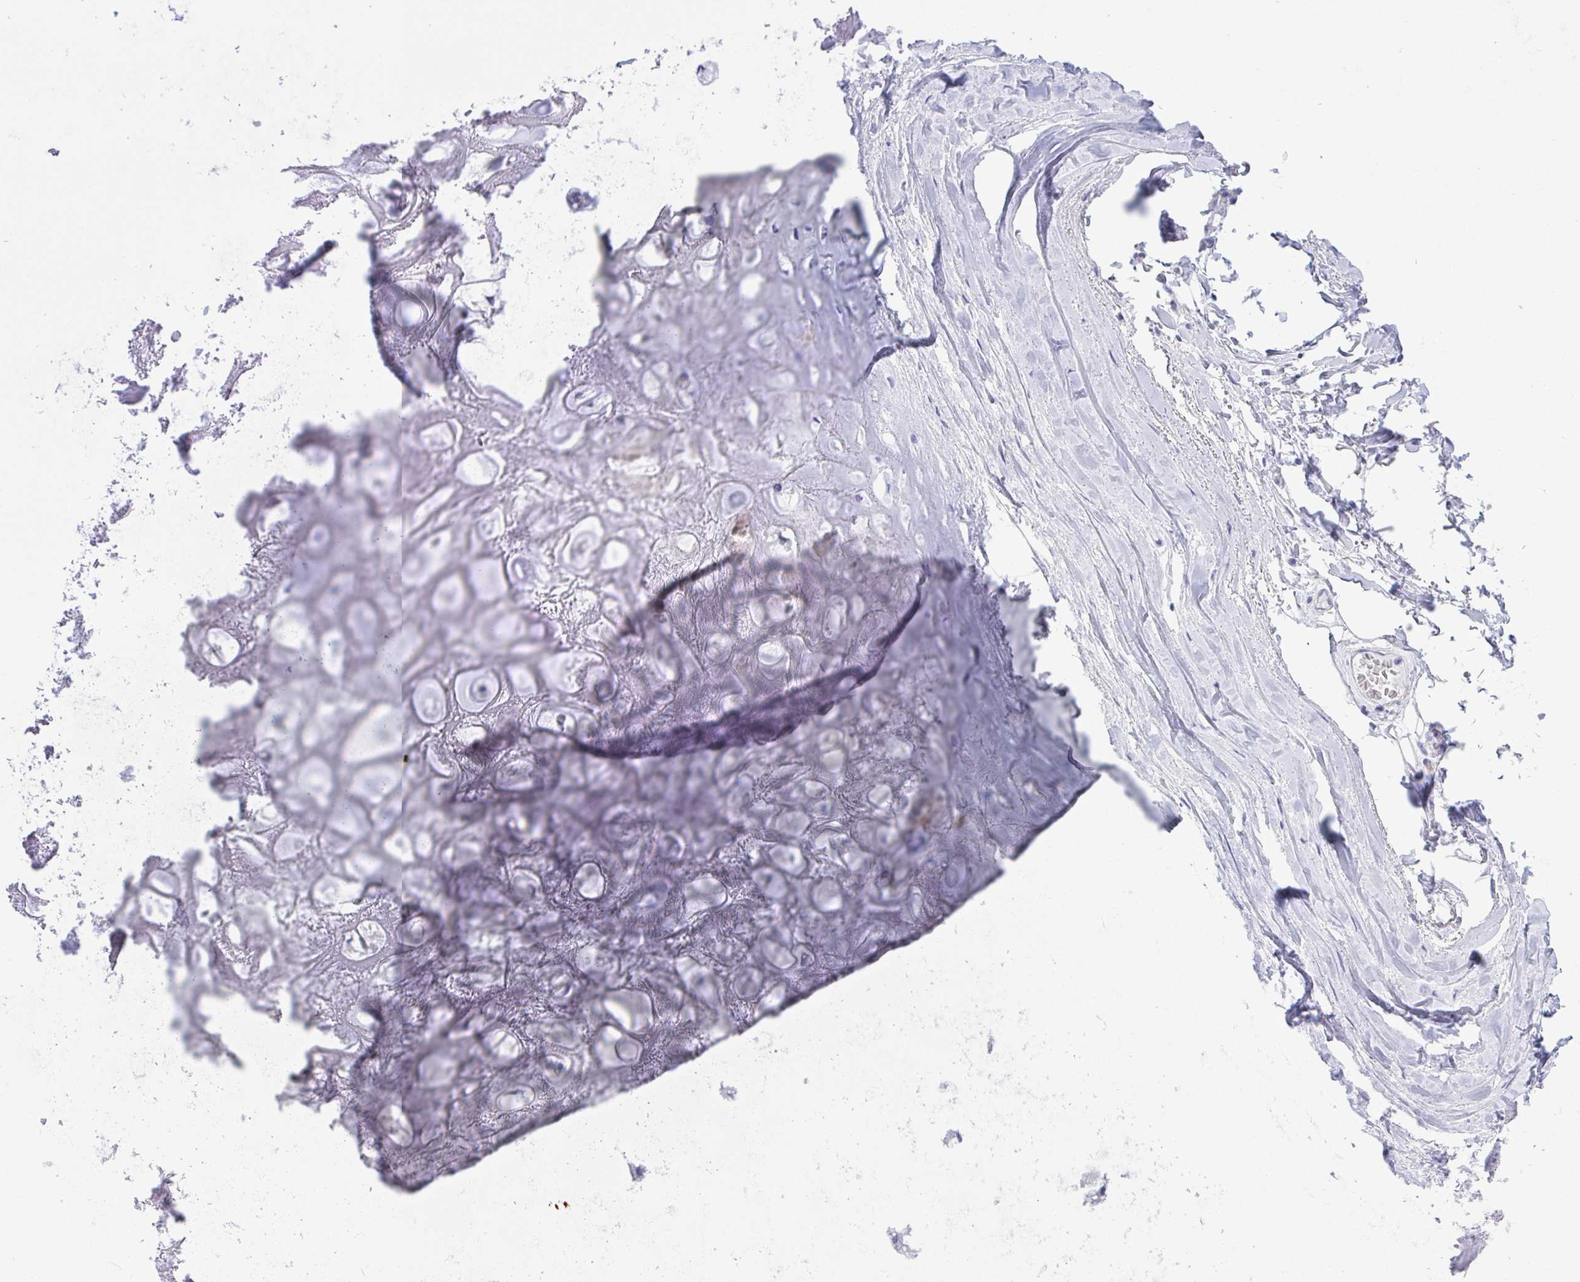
{"staining": {"intensity": "negative", "quantity": "none", "location": "none"}, "tissue": "soft tissue", "cell_type": "Chondrocytes", "image_type": "normal", "snomed": [{"axis": "morphology", "description": "Normal tissue, NOS"}, {"axis": "topography", "description": "Lymph node"}, {"axis": "topography", "description": "Cartilage tissue"}, {"axis": "topography", "description": "Nasopharynx"}], "caption": "High power microscopy micrograph of an immunohistochemistry (IHC) histopathology image of benign soft tissue, revealing no significant staining in chondrocytes. (Brightfield microscopy of DAB (3,3'-diaminobenzidine) IHC at high magnification).", "gene": "BEX5", "patient": {"sex": "male", "age": 63}}